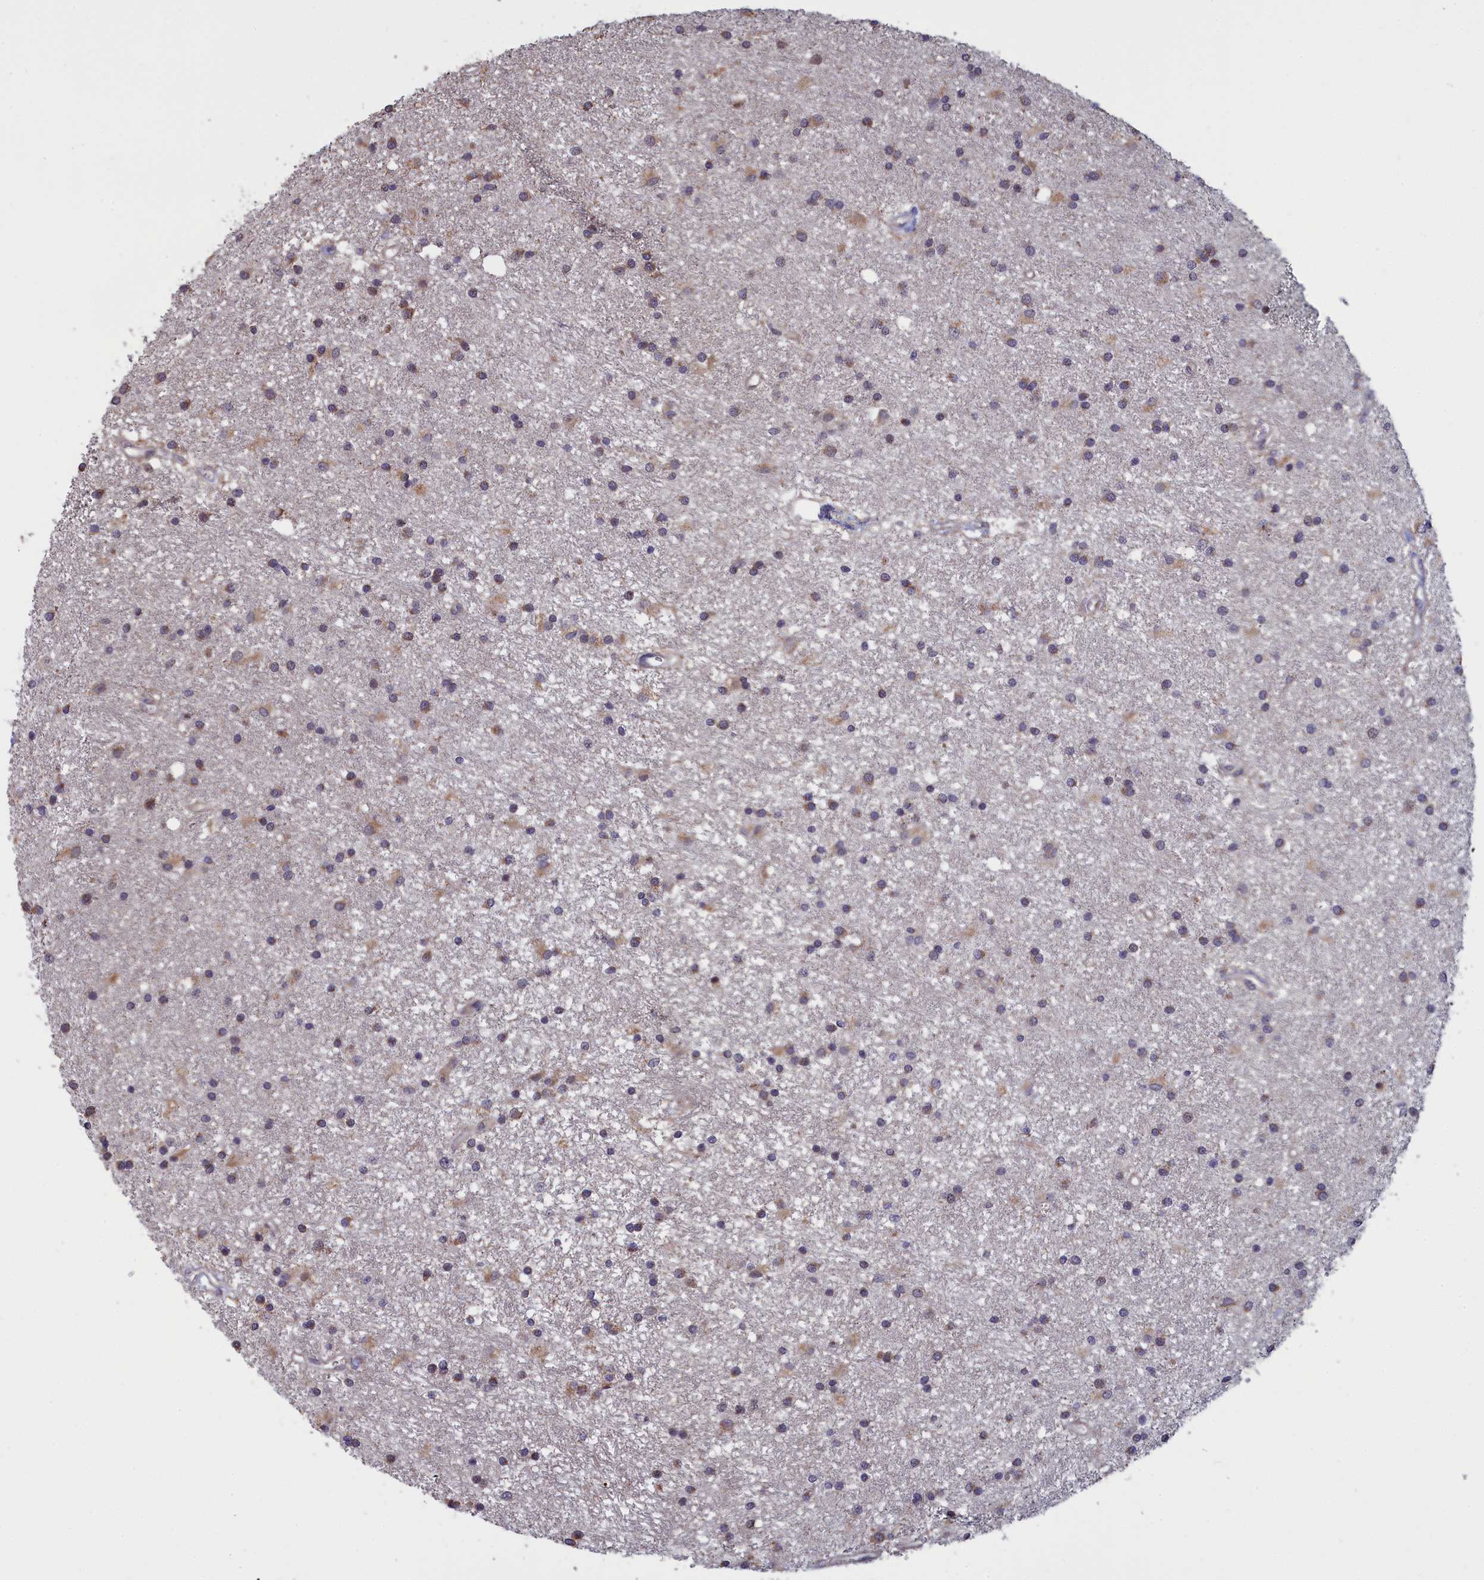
{"staining": {"intensity": "weak", "quantity": "25%-75%", "location": "cytoplasmic/membranous"}, "tissue": "glioma", "cell_type": "Tumor cells", "image_type": "cancer", "snomed": [{"axis": "morphology", "description": "Glioma, malignant, High grade"}, {"axis": "topography", "description": "Brain"}], "caption": "Approximately 25%-75% of tumor cells in human glioma exhibit weak cytoplasmic/membranous protein expression as visualized by brown immunohistochemical staining.", "gene": "EPB41L4B", "patient": {"sex": "male", "age": 77}}